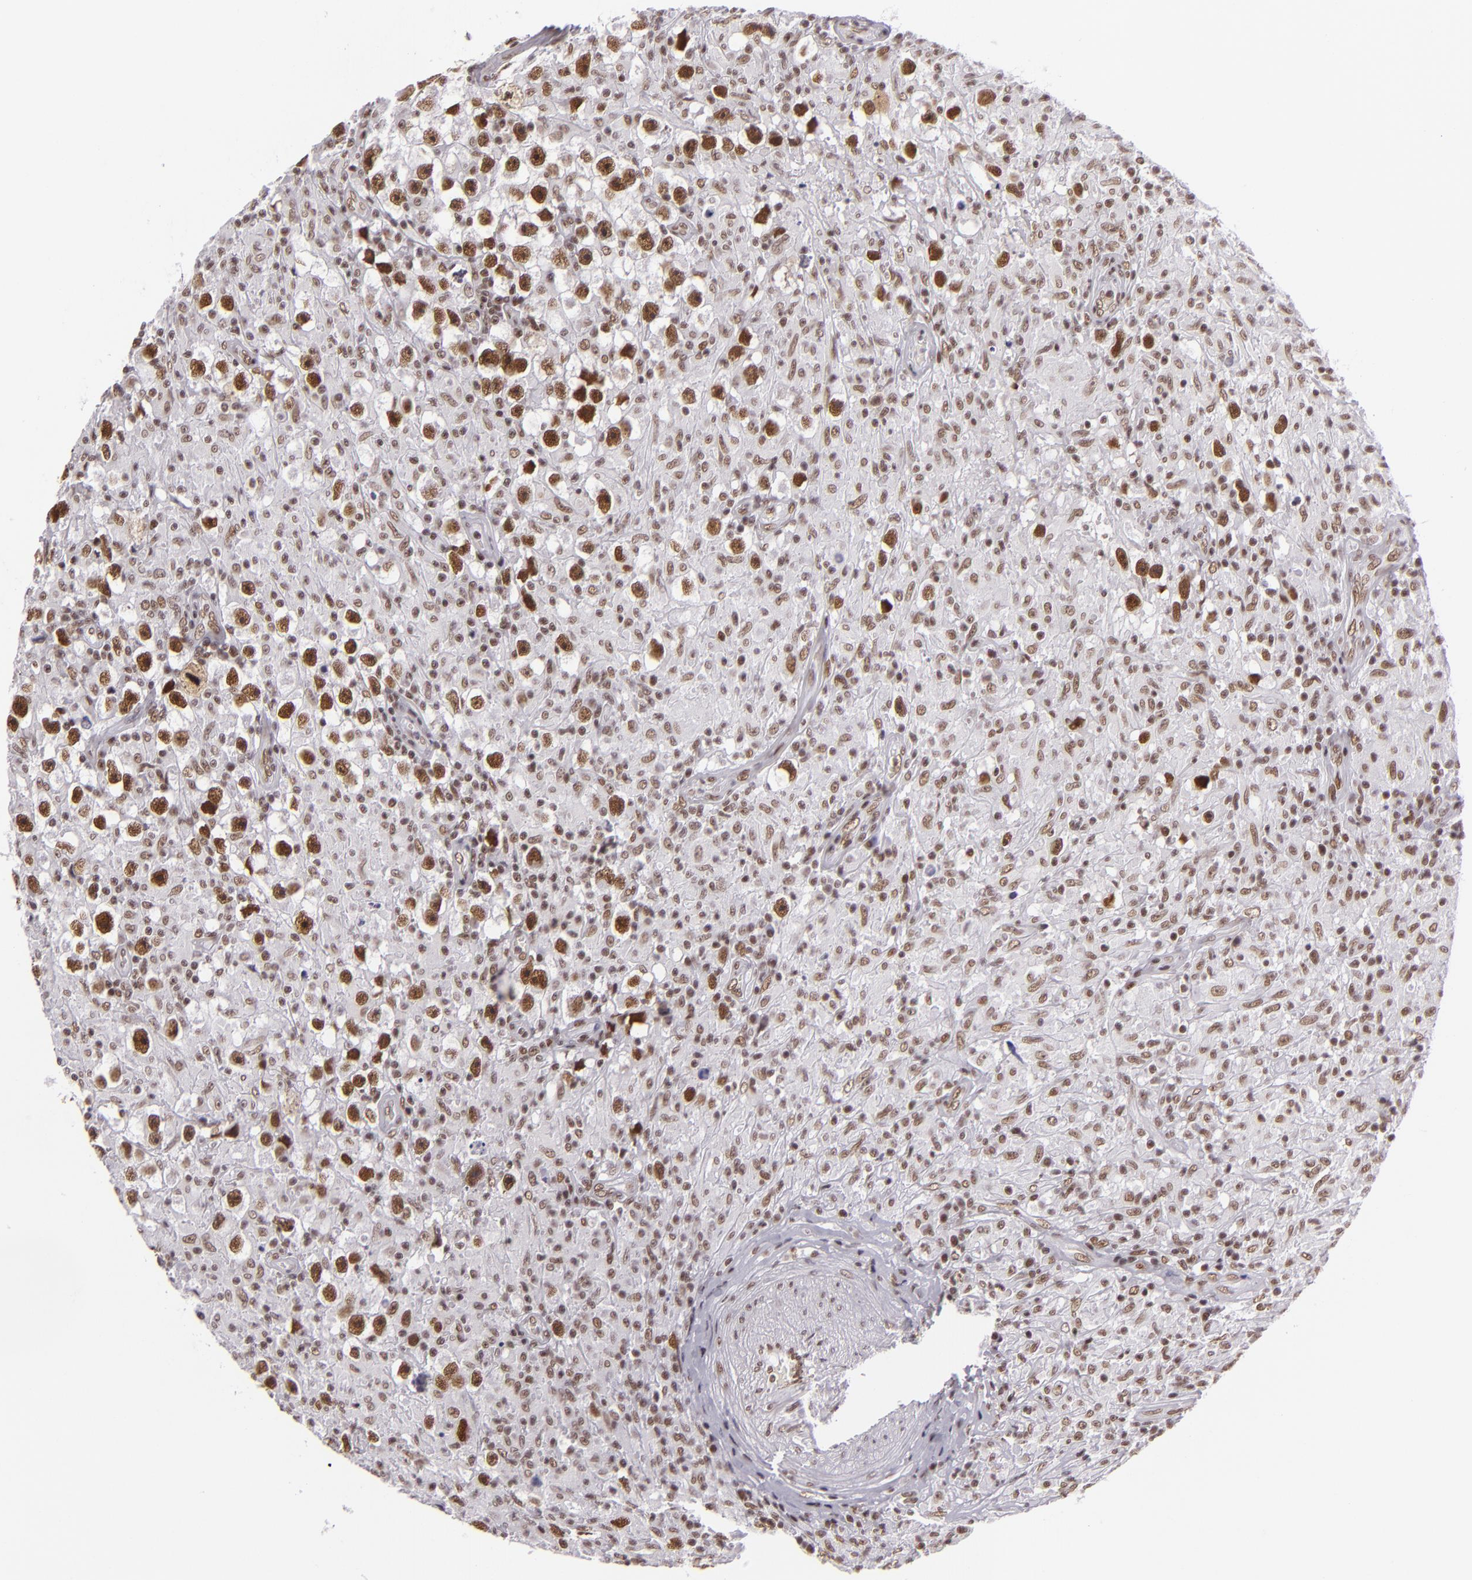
{"staining": {"intensity": "strong", "quantity": ">75%", "location": "nuclear"}, "tissue": "testis cancer", "cell_type": "Tumor cells", "image_type": "cancer", "snomed": [{"axis": "morphology", "description": "Seminoma, NOS"}, {"axis": "topography", "description": "Testis"}], "caption": "Immunohistochemistry (IHC) micrograph of neoplastic tissue: testis cancer stained using immunohistochemistry displays high levels of strong protein expression localized specifically in the nuclear of tumor cells, appearing as a nuclear brown color.", "gene": "BRD8", "patient": {"sex": "male", "age": 34}}